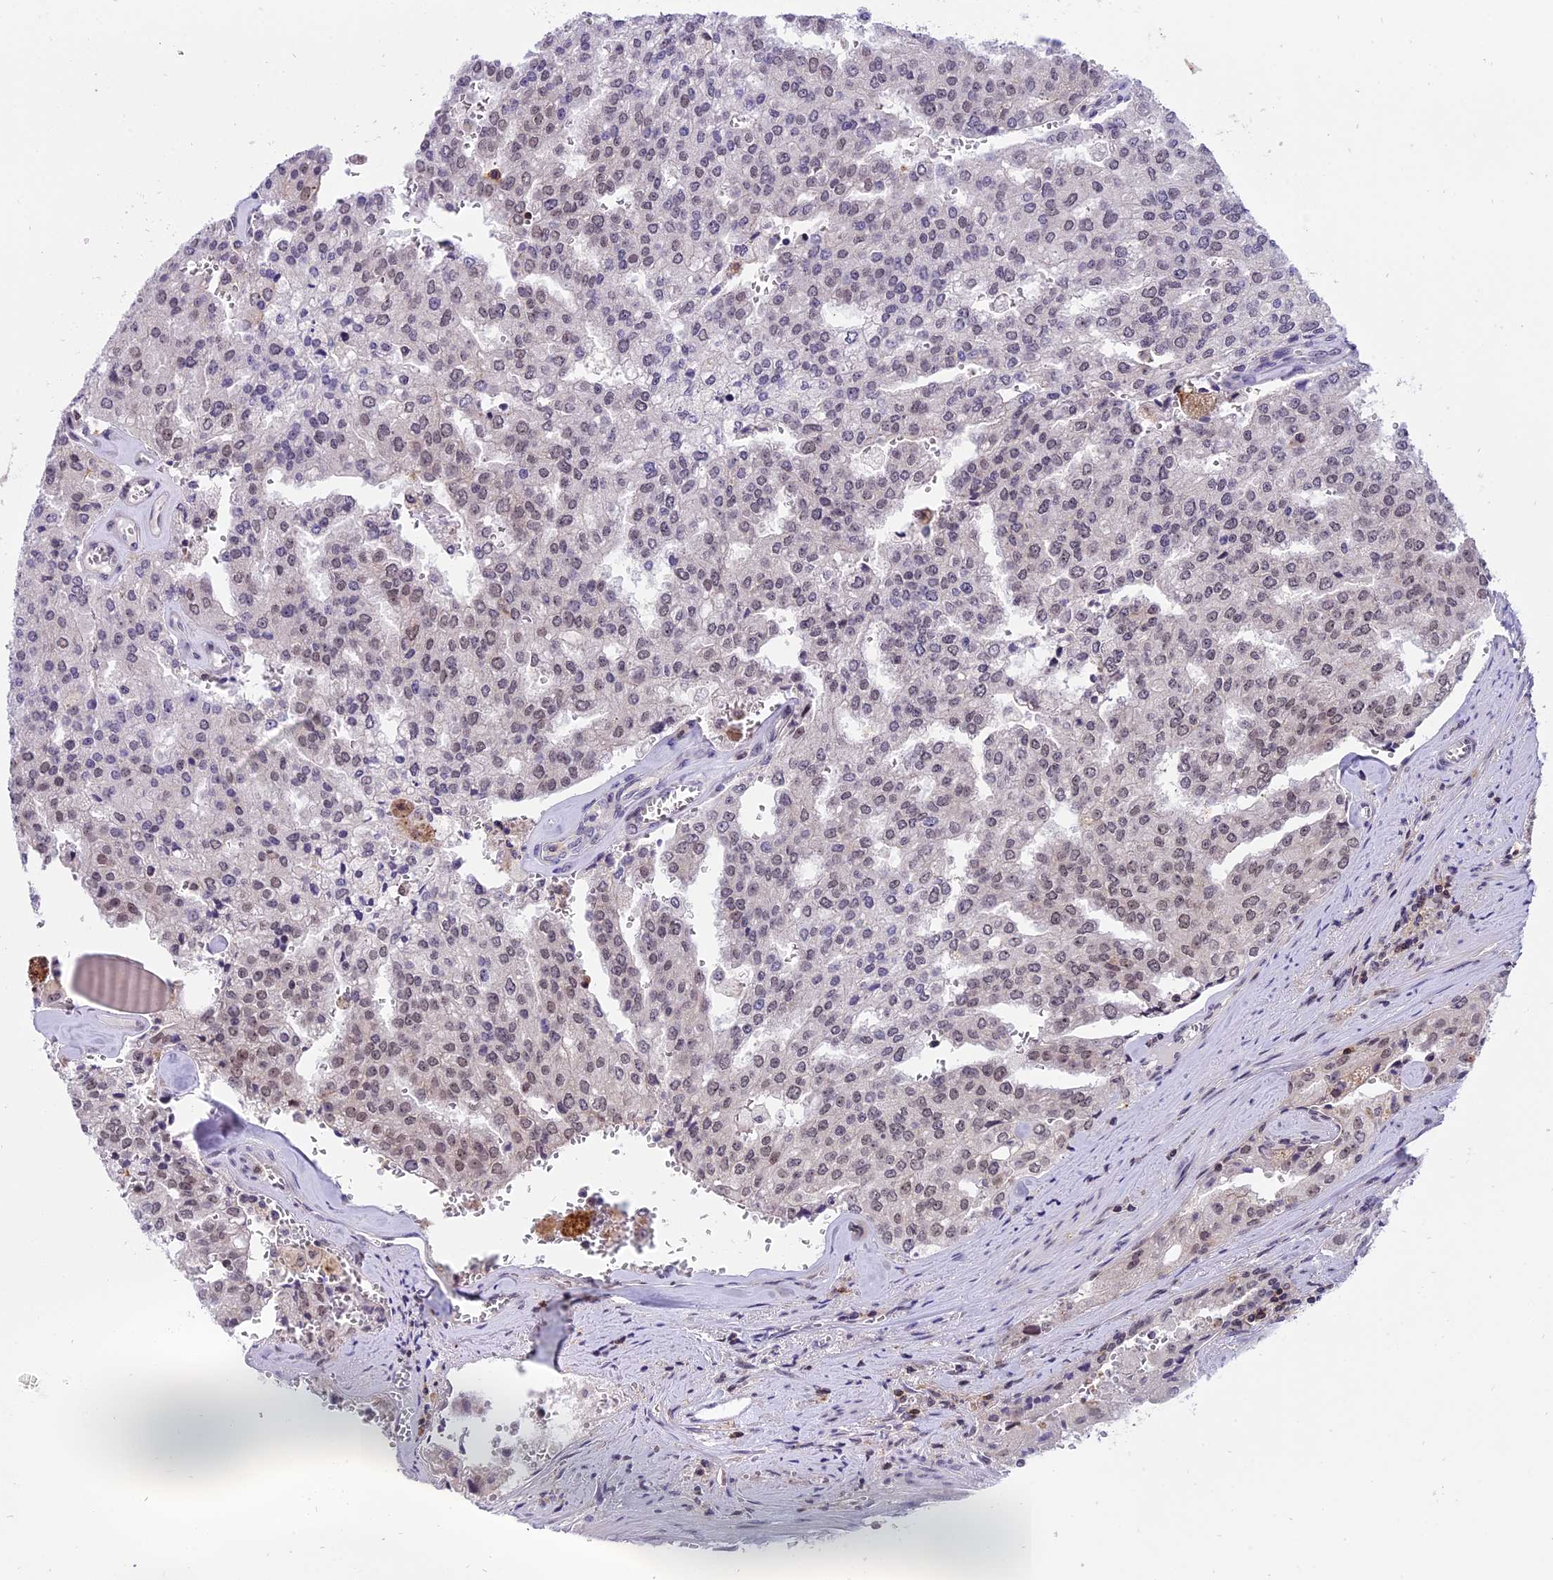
{"staining": {"intensity": "moderate", "quantity": "25%-75%", "location": "nuclear"}, "tissue": "prostate cancer", "cell_type": "Tumor cells", "image_type": "cancer", "snomed": [{"axis": "morphology", "description": "Adenocarcinoma, High grade"}, {"axis": "topography", "description": "Prostate"}], "caption": "Protein staining by immunohistochemistry (IHC) demonstrates moderate nuclear staining in approximately 25%-75% of tumor cells in prostate adenocarcinoma (high-grade).", "gene": "TADA3", "patient": {"sex": "male", "age": 68}}